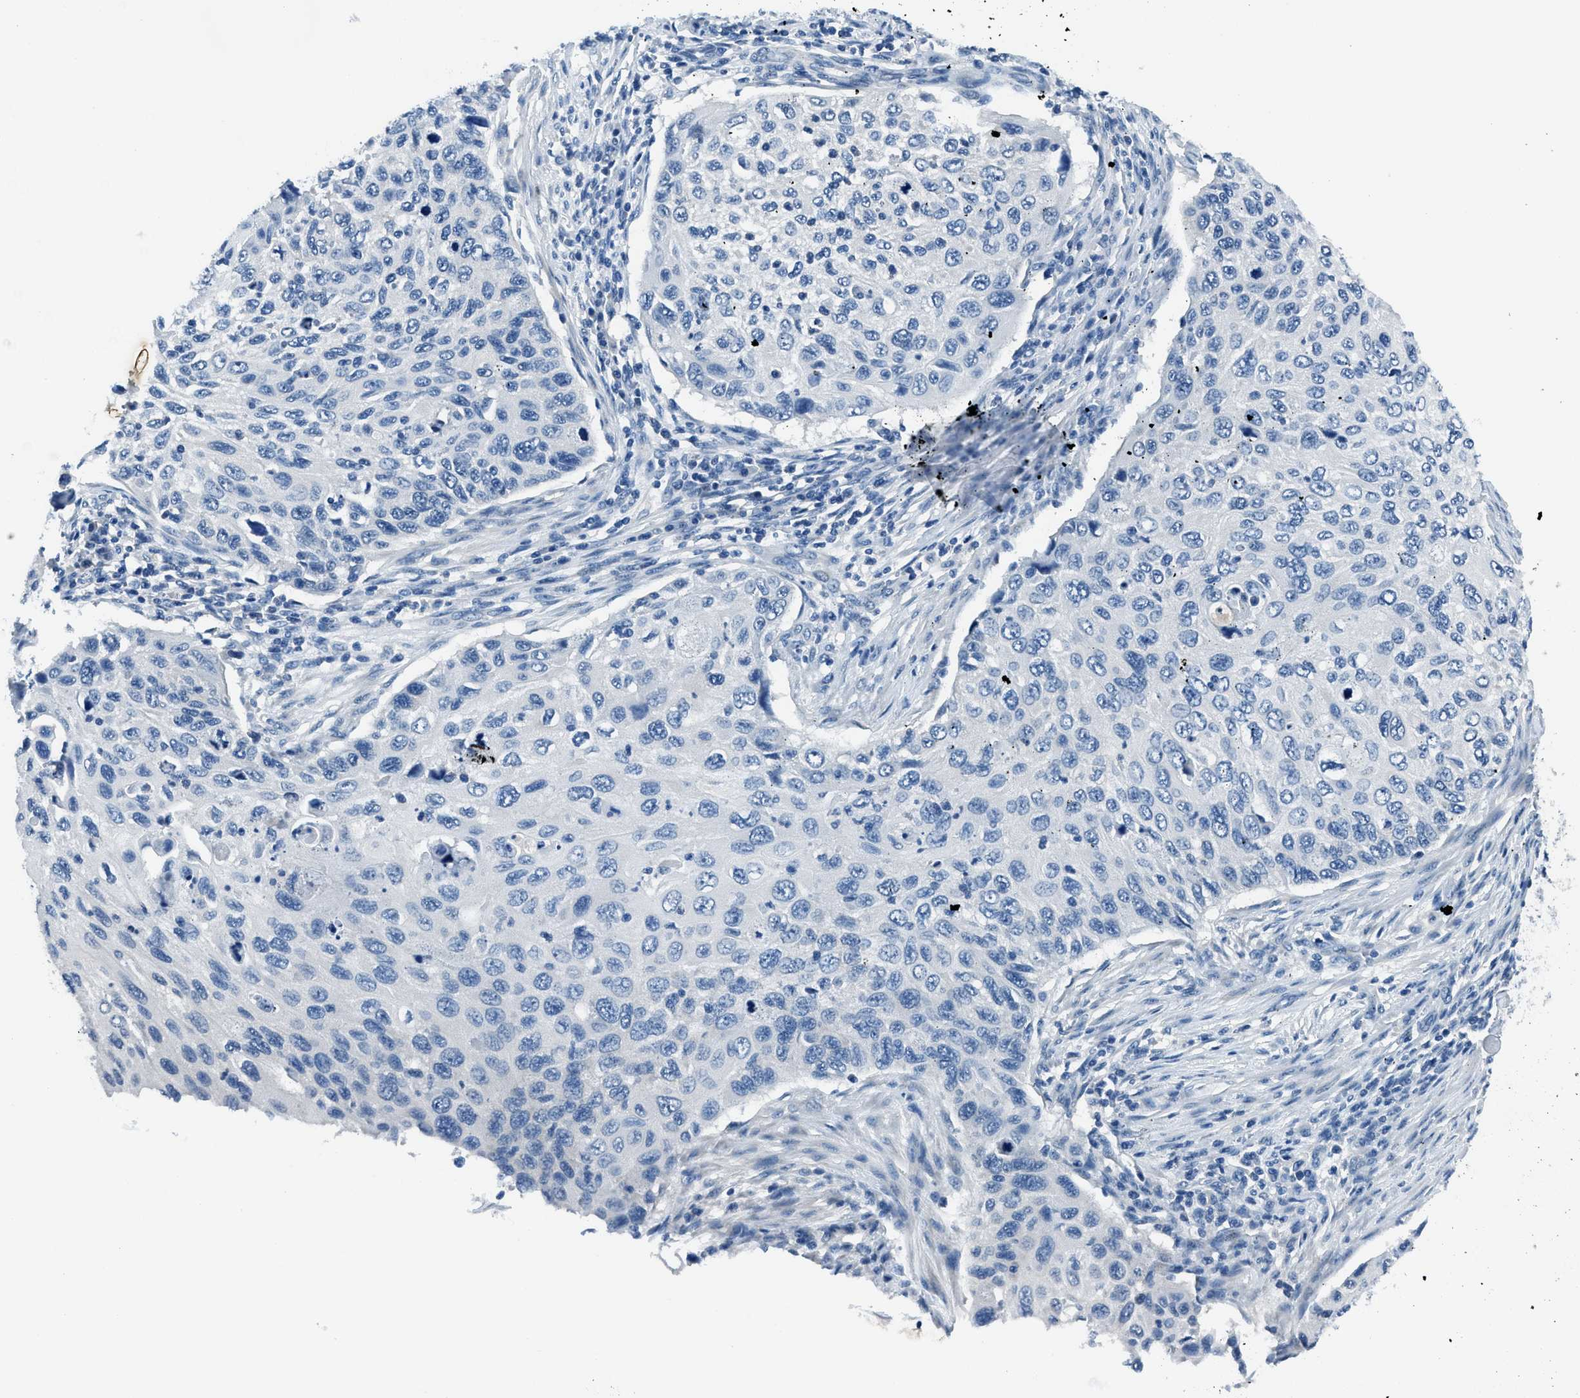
{"staining": {"intensity": "negative", "quantity": "none", "location": "none"}, "tissue": "cervical cancer", "cell_type": "Tumor cells", "image_type": "cancer", "snomed": [{"axis": "morphology", "description": "Squamous cell carcinoma, NOS"}, {"axis": "topography", "description": "Cervix"}], "caption": "Tumor cells show no significant positivity in cervical cancer (squamous cell carcinoma). The staining was performed using DAB to visualize the protein expression in brown, while the nuclei were stained in blue with hematoxylin (Magnification: 20x).", "gene": "GJA3", "patient": {"sex": "female", "age": 70}}